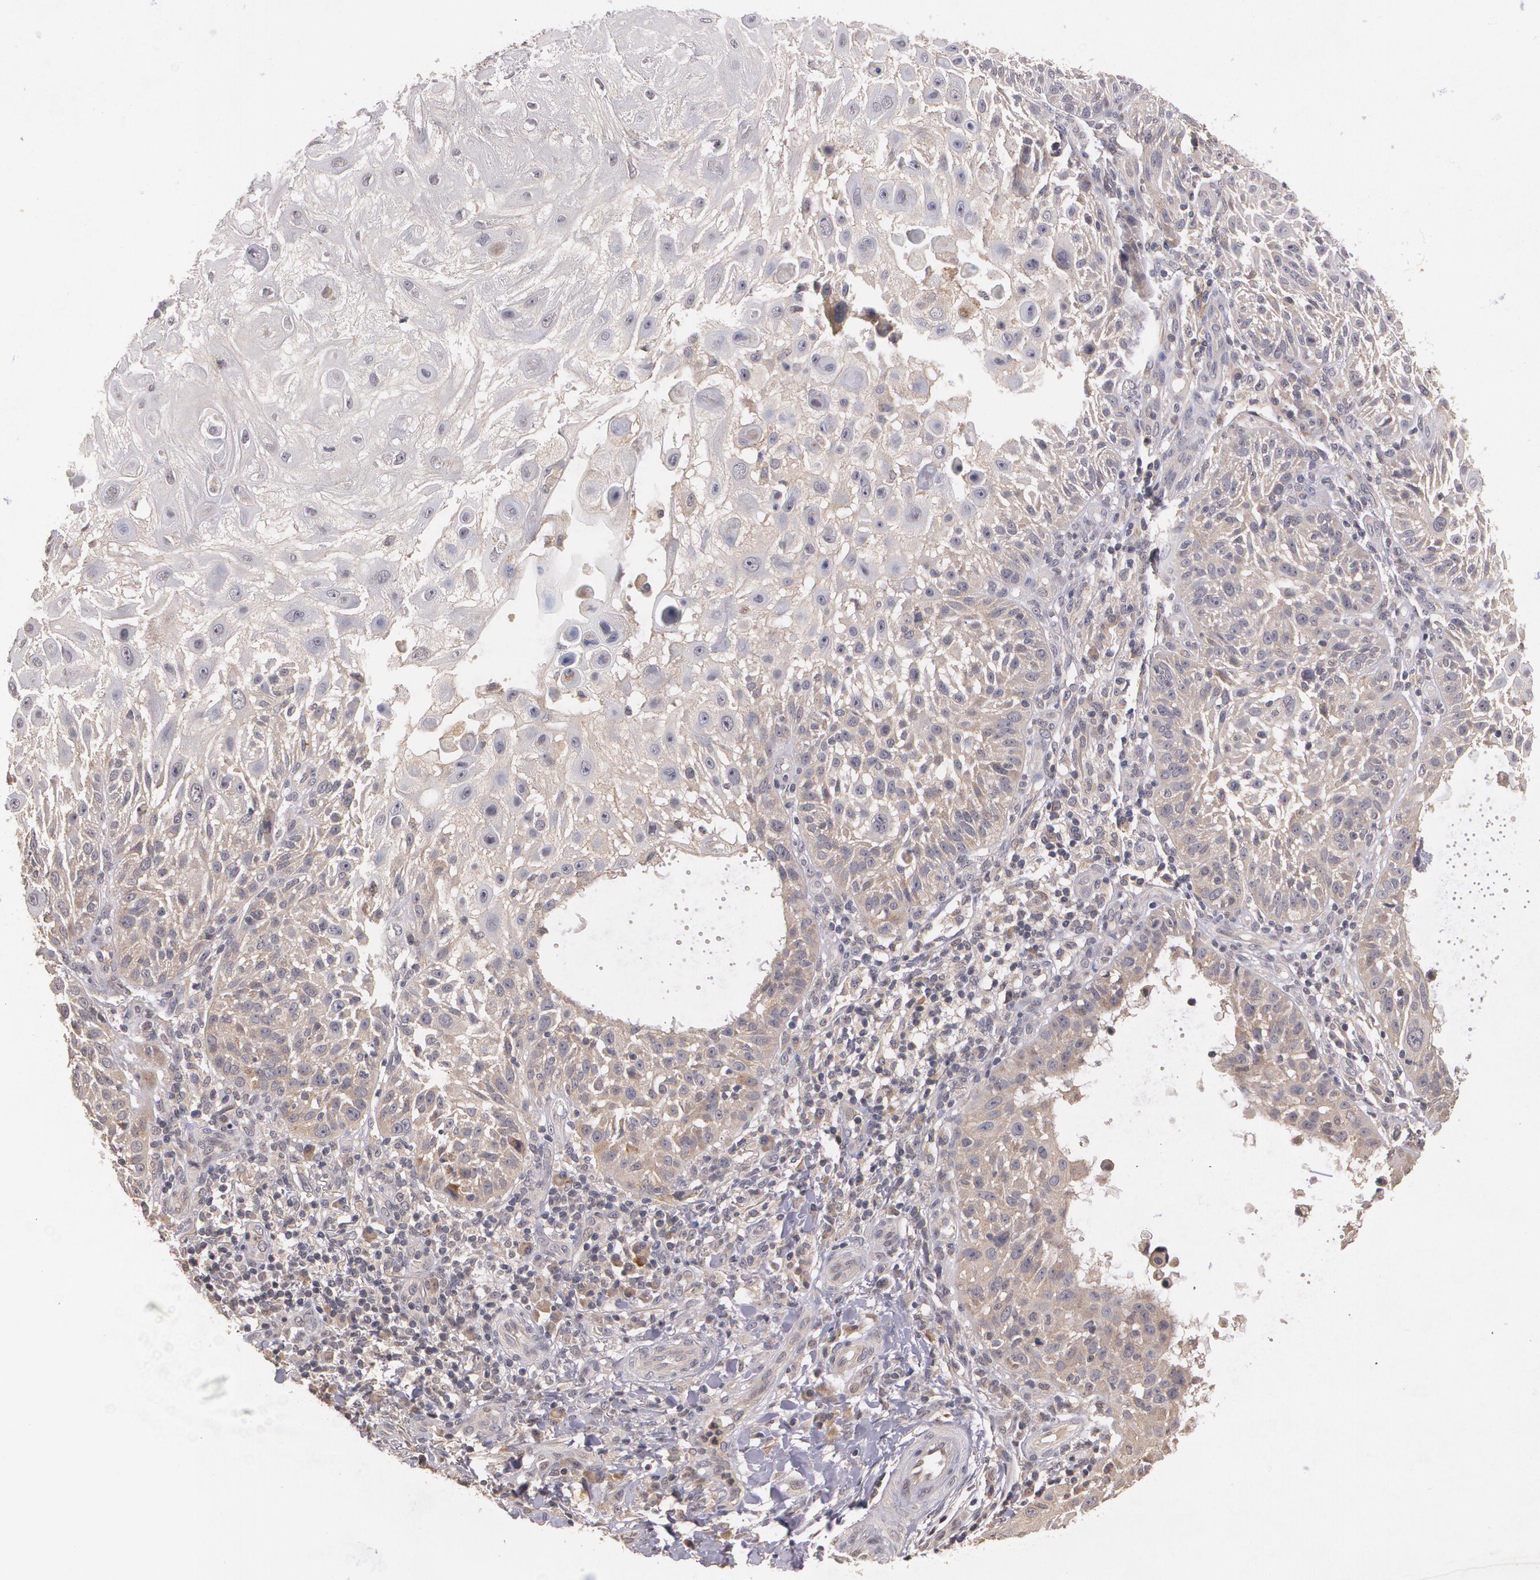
{"staining": {"intensity": "moderate", "quantity": "25%-75%", "location": "cytoplasmic/membranous"}, "tissue": "skin cancer", "cell_type": "Tumor cells", "image_type": "cancer", "snomed": [{"axis": "morphology", "description": "Squamous cell carcinoma, NOS"}, {"axis": "topography", "description": "Skin"}], "caption": "Skin squamous cell carcinoma tissue displays moderate cytoplasmic/membranous staining in approximately 25%-75% of tumor cells (IHC, brightfield microscopy, high magnification).", "gene": "IFNGR2", "patient": {"sex": "female", "age": 89}}